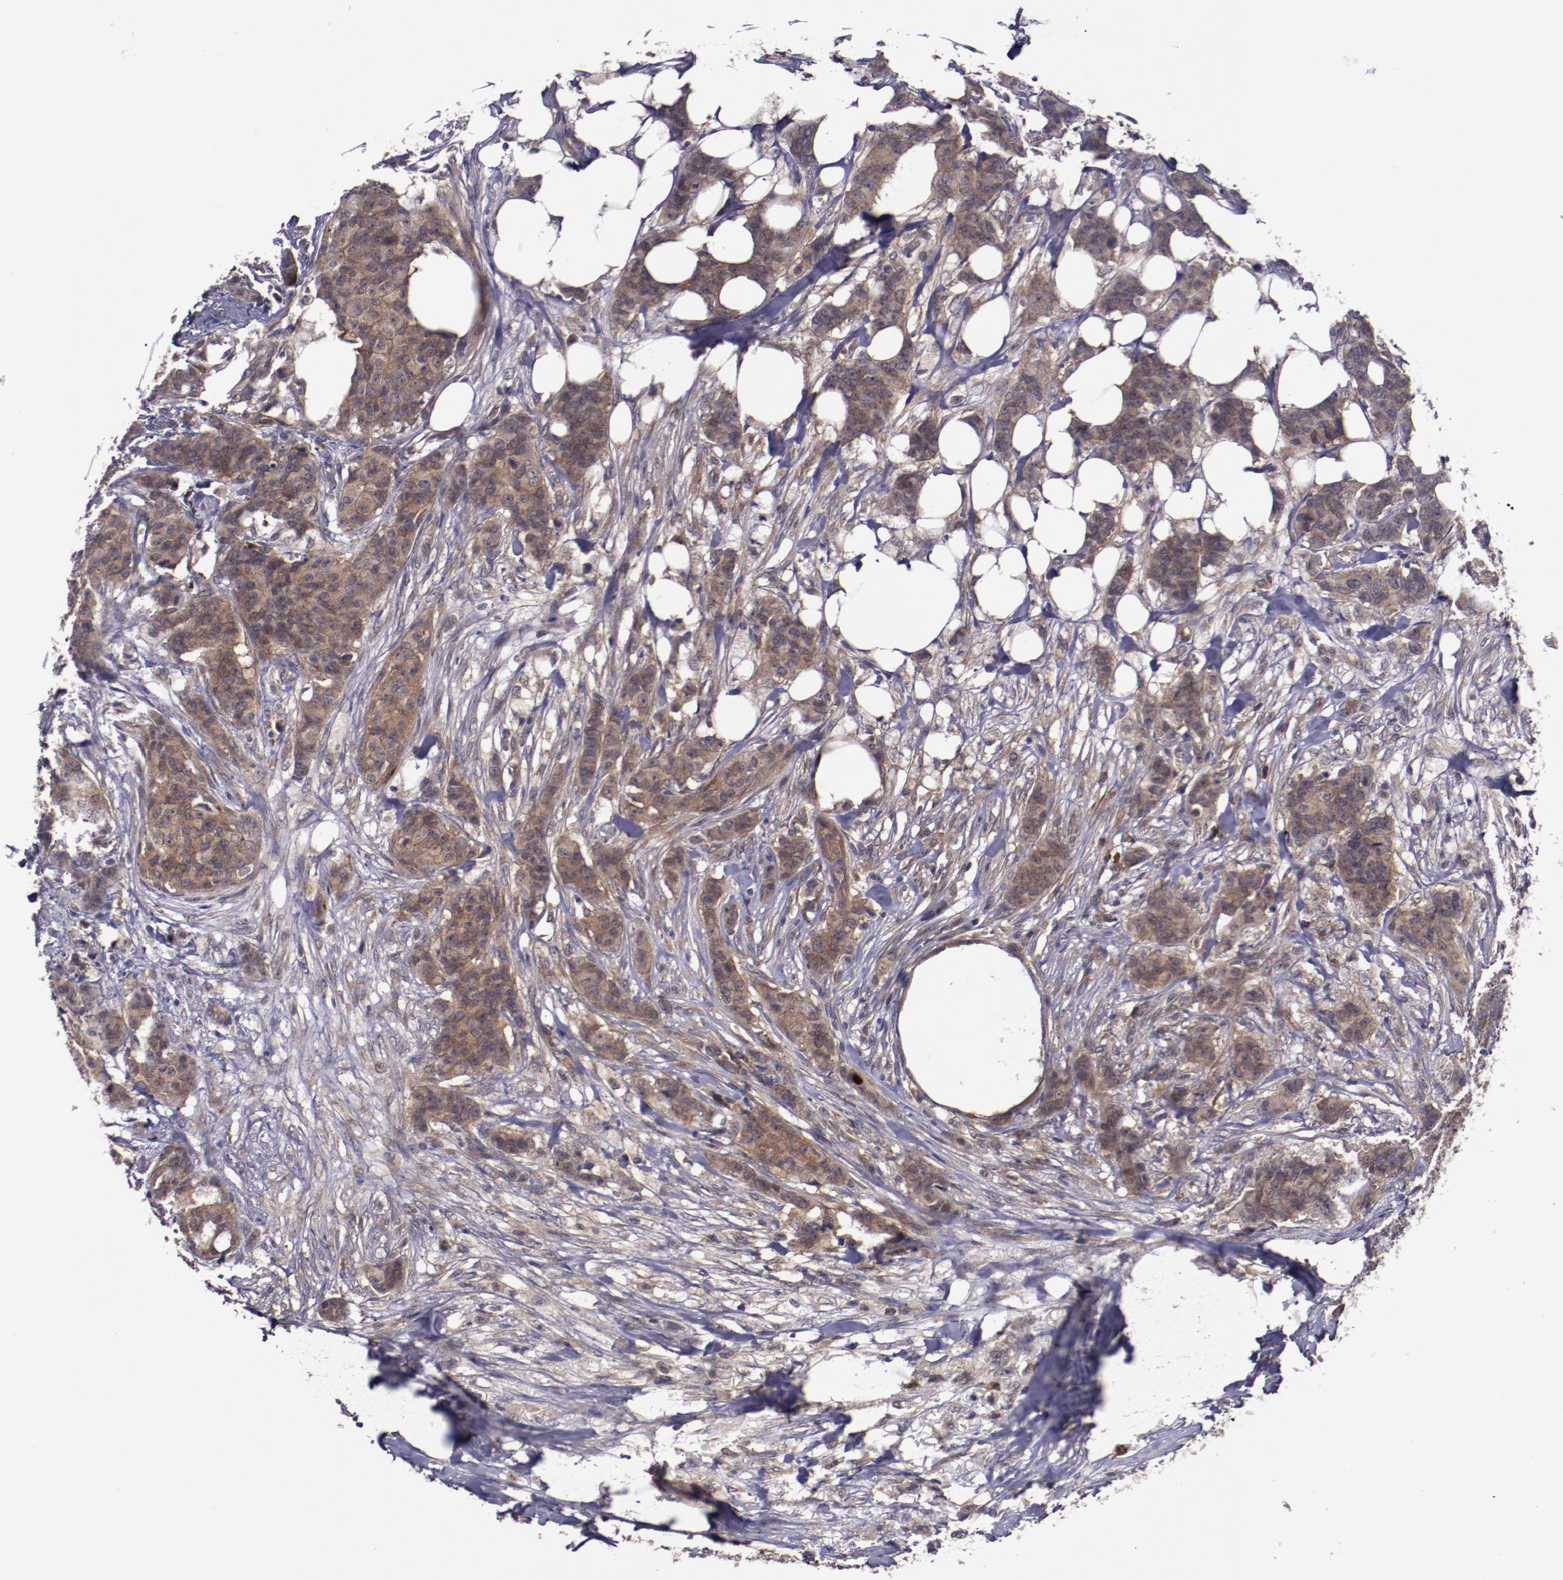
{"staining": {"intensity": "moderate", "quantity": ">75%", "location": "cytoplasmic/membranous"}, "tissue": "breast cancer", "cell_type": "Tumor cells", "image_type": "cancer", "snomed": [{"axis": "morphology", "description": "Duct carcinoma"}, {"axis": "topography", "description": "Breast"}], "caption": "Tumor cells reveal medium levels of moderate cytoplasmic/membranous expression in approximately >75% of cells in breast cancer.", "gene": "FTSJ1", "patient": {"sex": "female", "age": 40}}